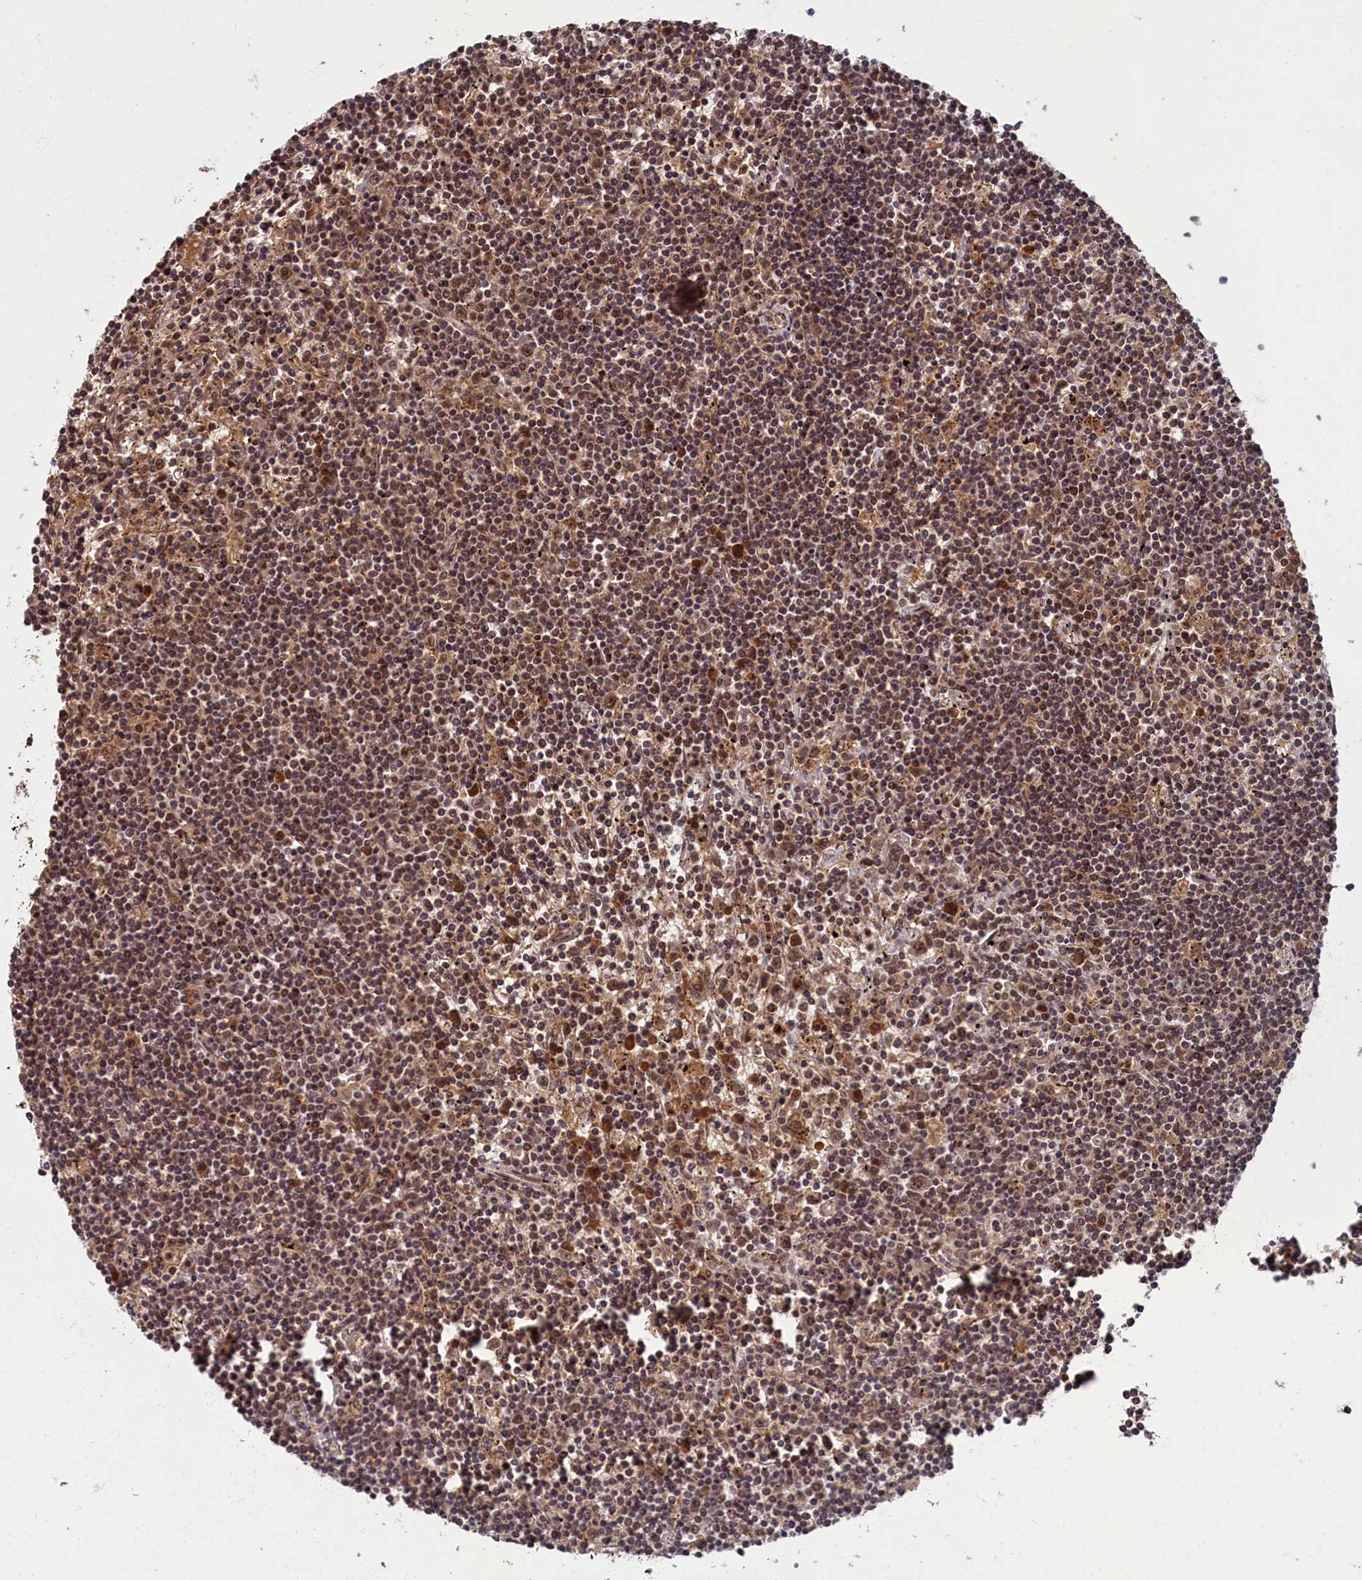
{"staining": {"intensity": "moderate", "quantity": "25%-75%", "location": "cytoplasmic/membranous,nuclear"}, "tissue": "lymphoma", "cell_type": "Tumor cells", "image_type": "cancer", "snomed": [{"axis": "morphology", "description": "Malignant lymphoma, non-Hodgkin's type, Low grade"}, {"axis": "topography", "description": "Spleen"}], "caption": "Immunohistochemical staining of human low-grade malignant lymphoma, non-Hodgkin's type displays medium levels of moderate cytoplasmic/membranous and nuclear staining in about 25%-75% of tumor cells.", "gene": "BRCA1", "patient": {"sex": "male", "age": 76}}